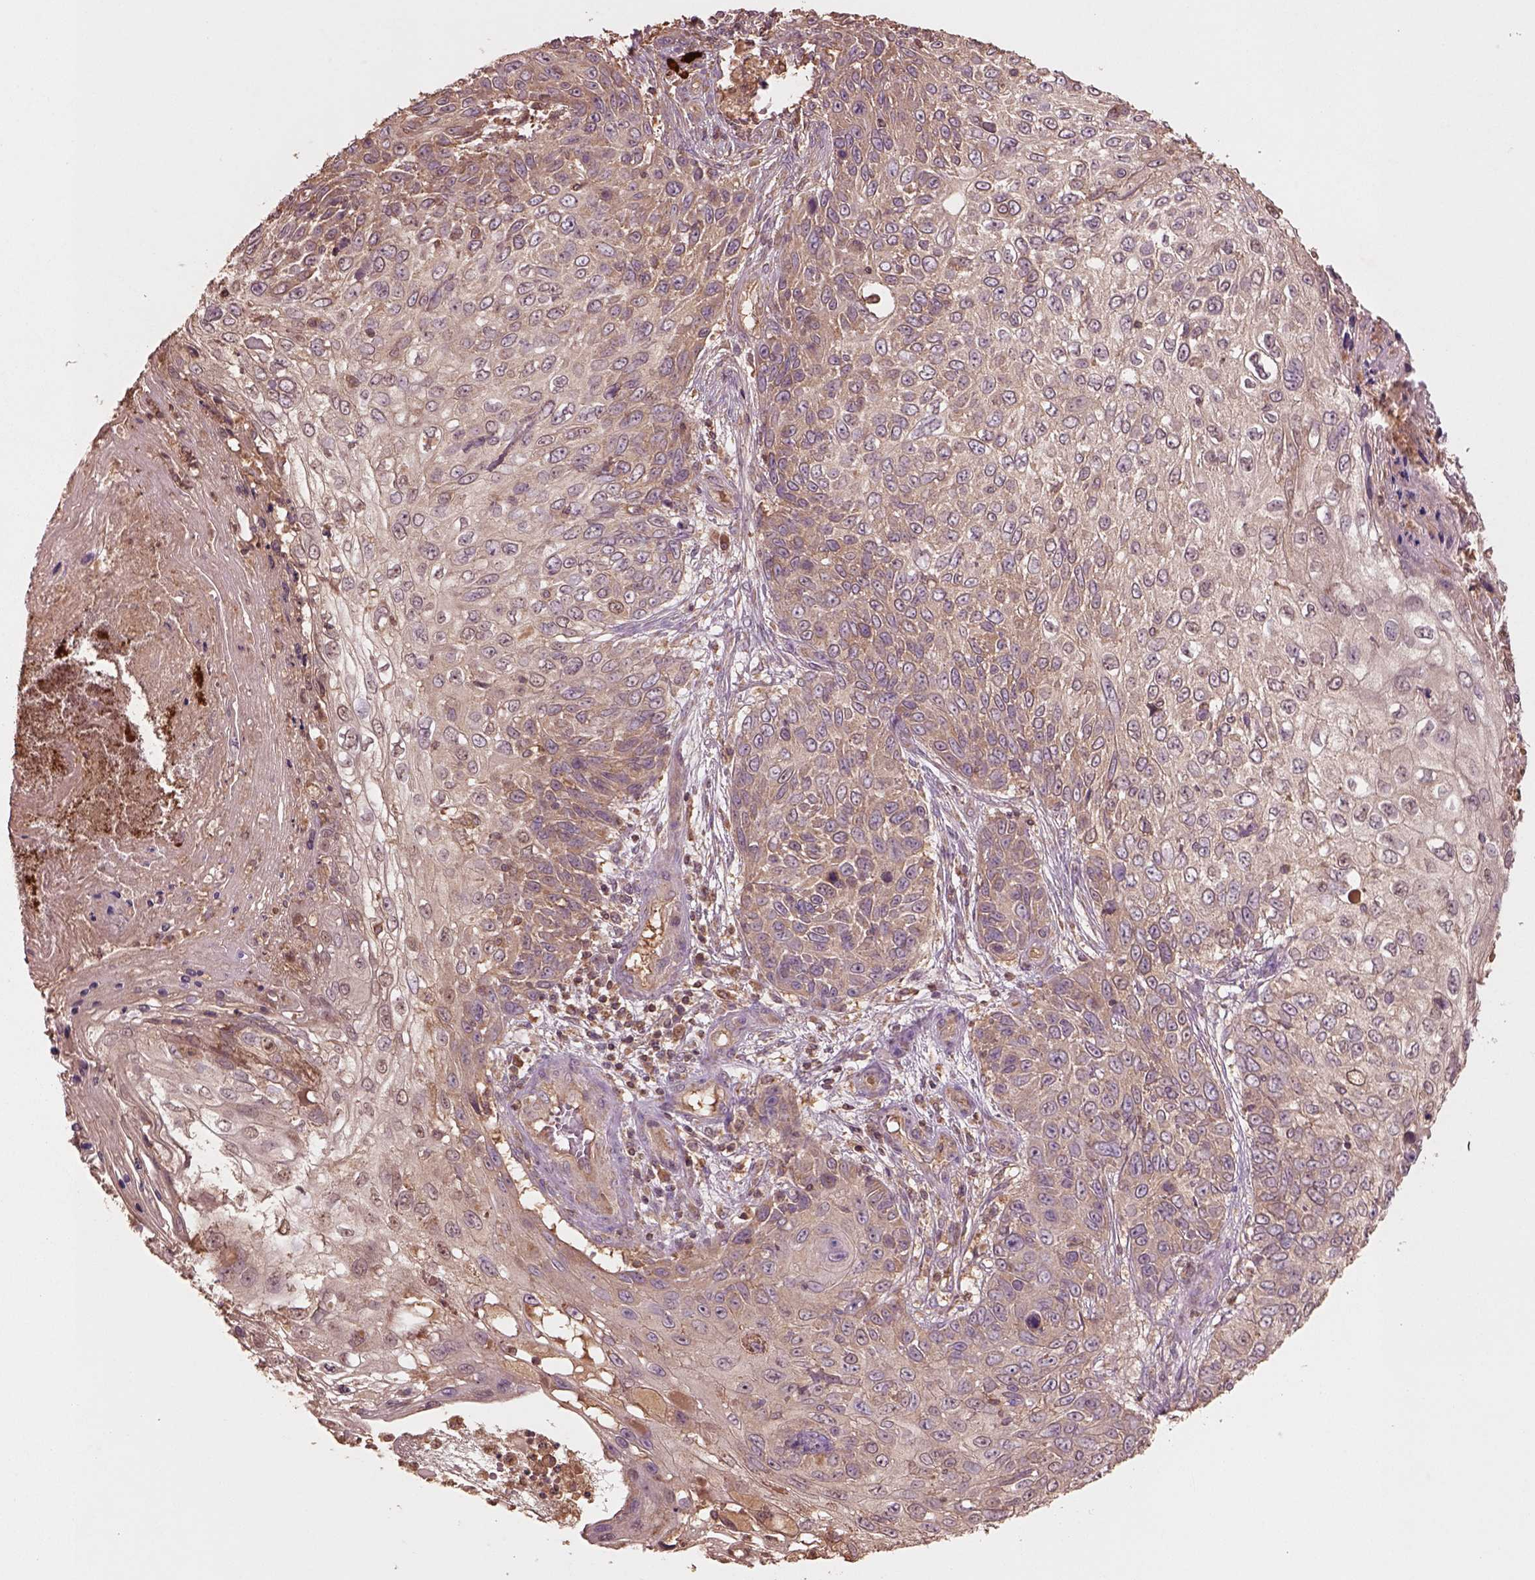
{"staining": {"intensity": "weak", "quantity": "25%-75%", "location": "cytoplasmic/membranous"}, "tissue": "skin cancer", "cell_type": "Tumor cells", "image_type": "cancer", "snomed": [{"axis": "morphology", "description": "Squamous cell carcinoma, NOS"}, {"axis": "topography", "description": "Skin"}], "caption": "High-power microscopy captured an IHC histopathology image of skin cancer (squamous cell carcinoma), revealing weak cytoplasmic/membranous positivity in about 25%-75% of tumor cells. The staining is performed using DAB brown chromogen to label protein expression. The nuclei are counter-stained blue using hematoxylin.", "gene": "TRADD", "patient": {"sex": "male", "age": 92}}